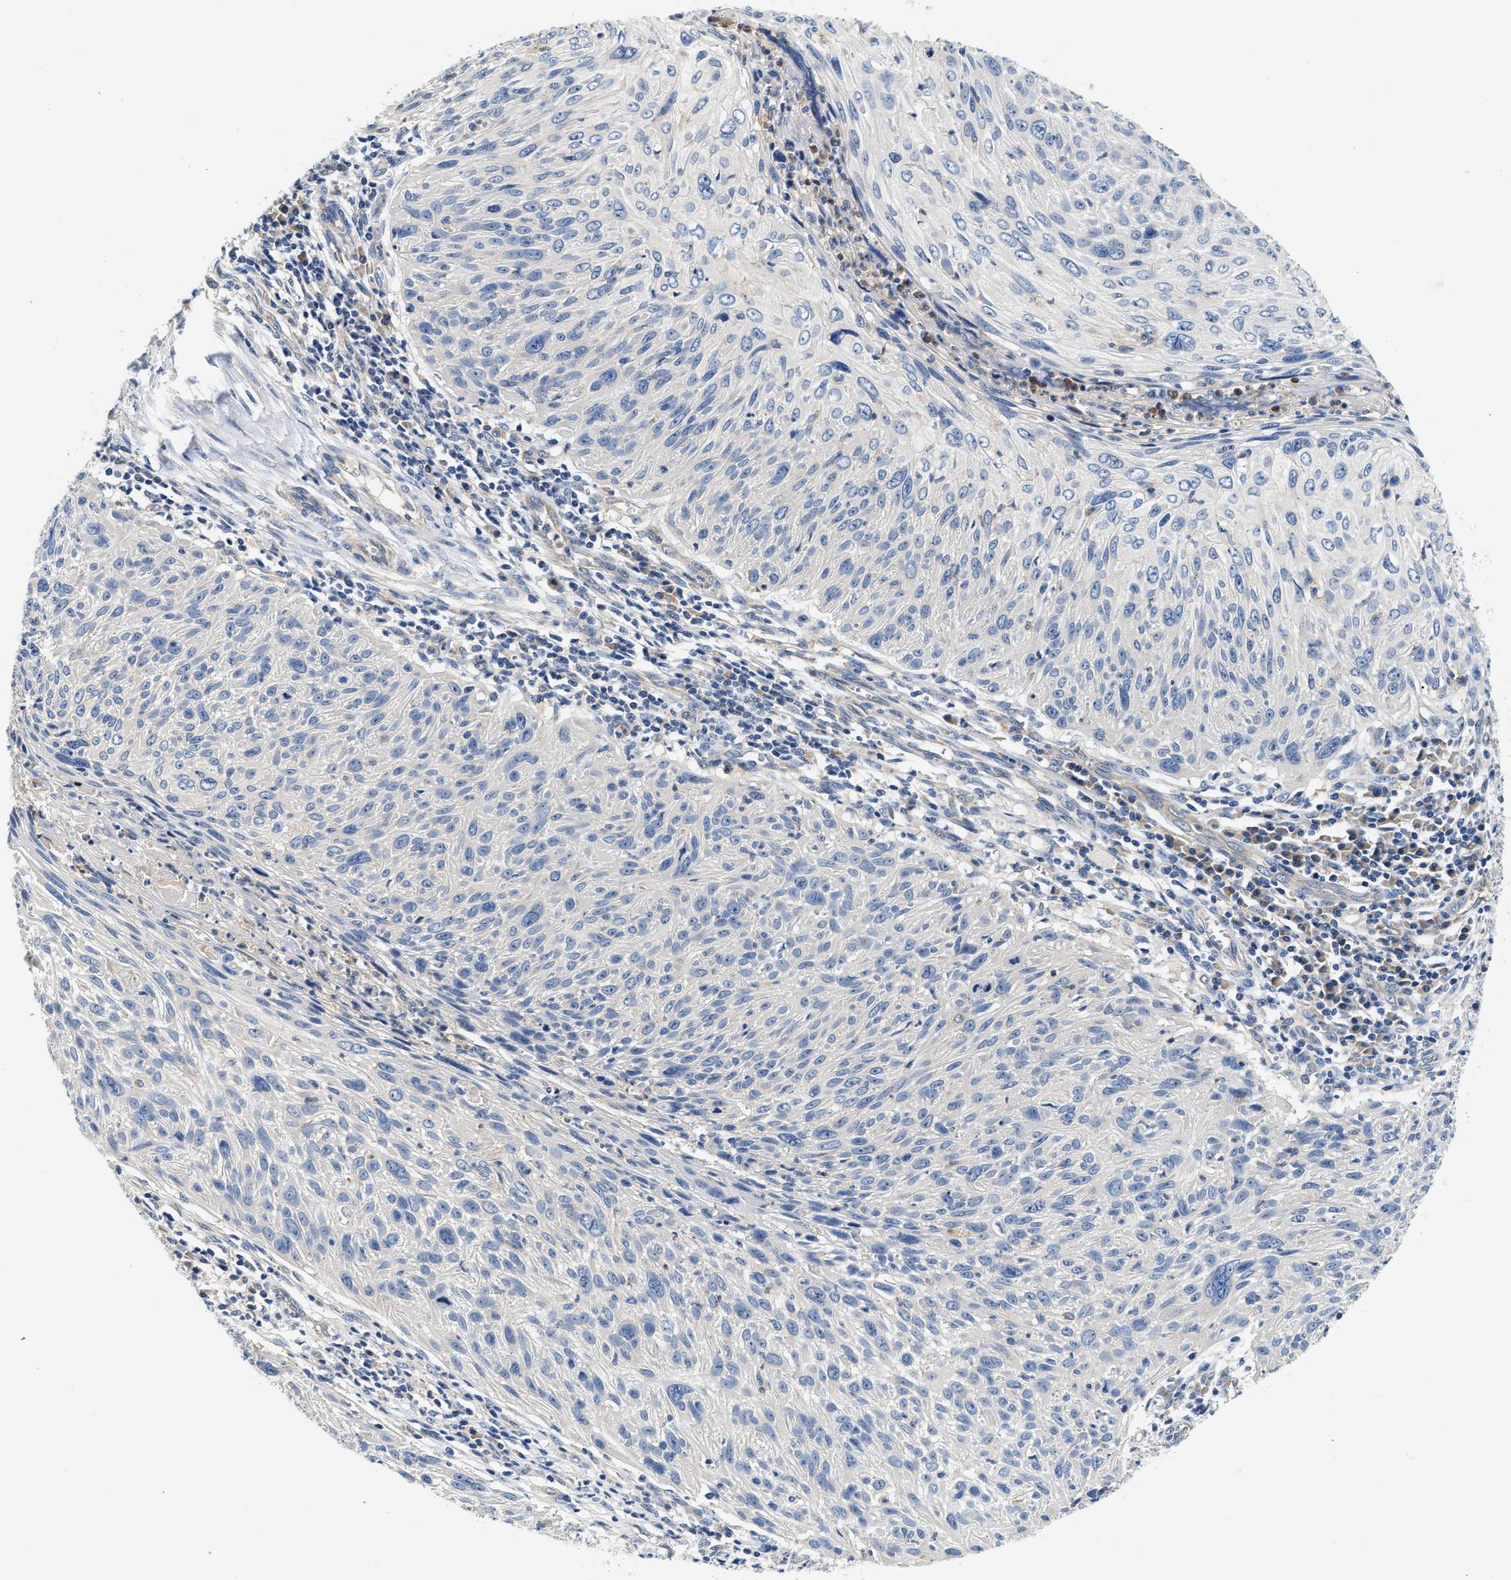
{"staining": {"intensity": "negative", "quantity": "none", "location": "none"}, "tissue": "cervical cancer", "cell_type": "Tumor cells", "image_type": "cancer", "snomed": [{"axis": "morphology", "description": "Squamous cell carcinoma, NOS"}, {"axis": "topography", "description": "Cervix"}], "caption": "Immunohistochemistry (IHC) photomicrograph of human squamous cell carcinoma (cervical) stained for a protein (brown), which demonstrates no expression in tumor cells.", "gene": "FAM185A", "patient": {"sex": "female", "age": 51}}